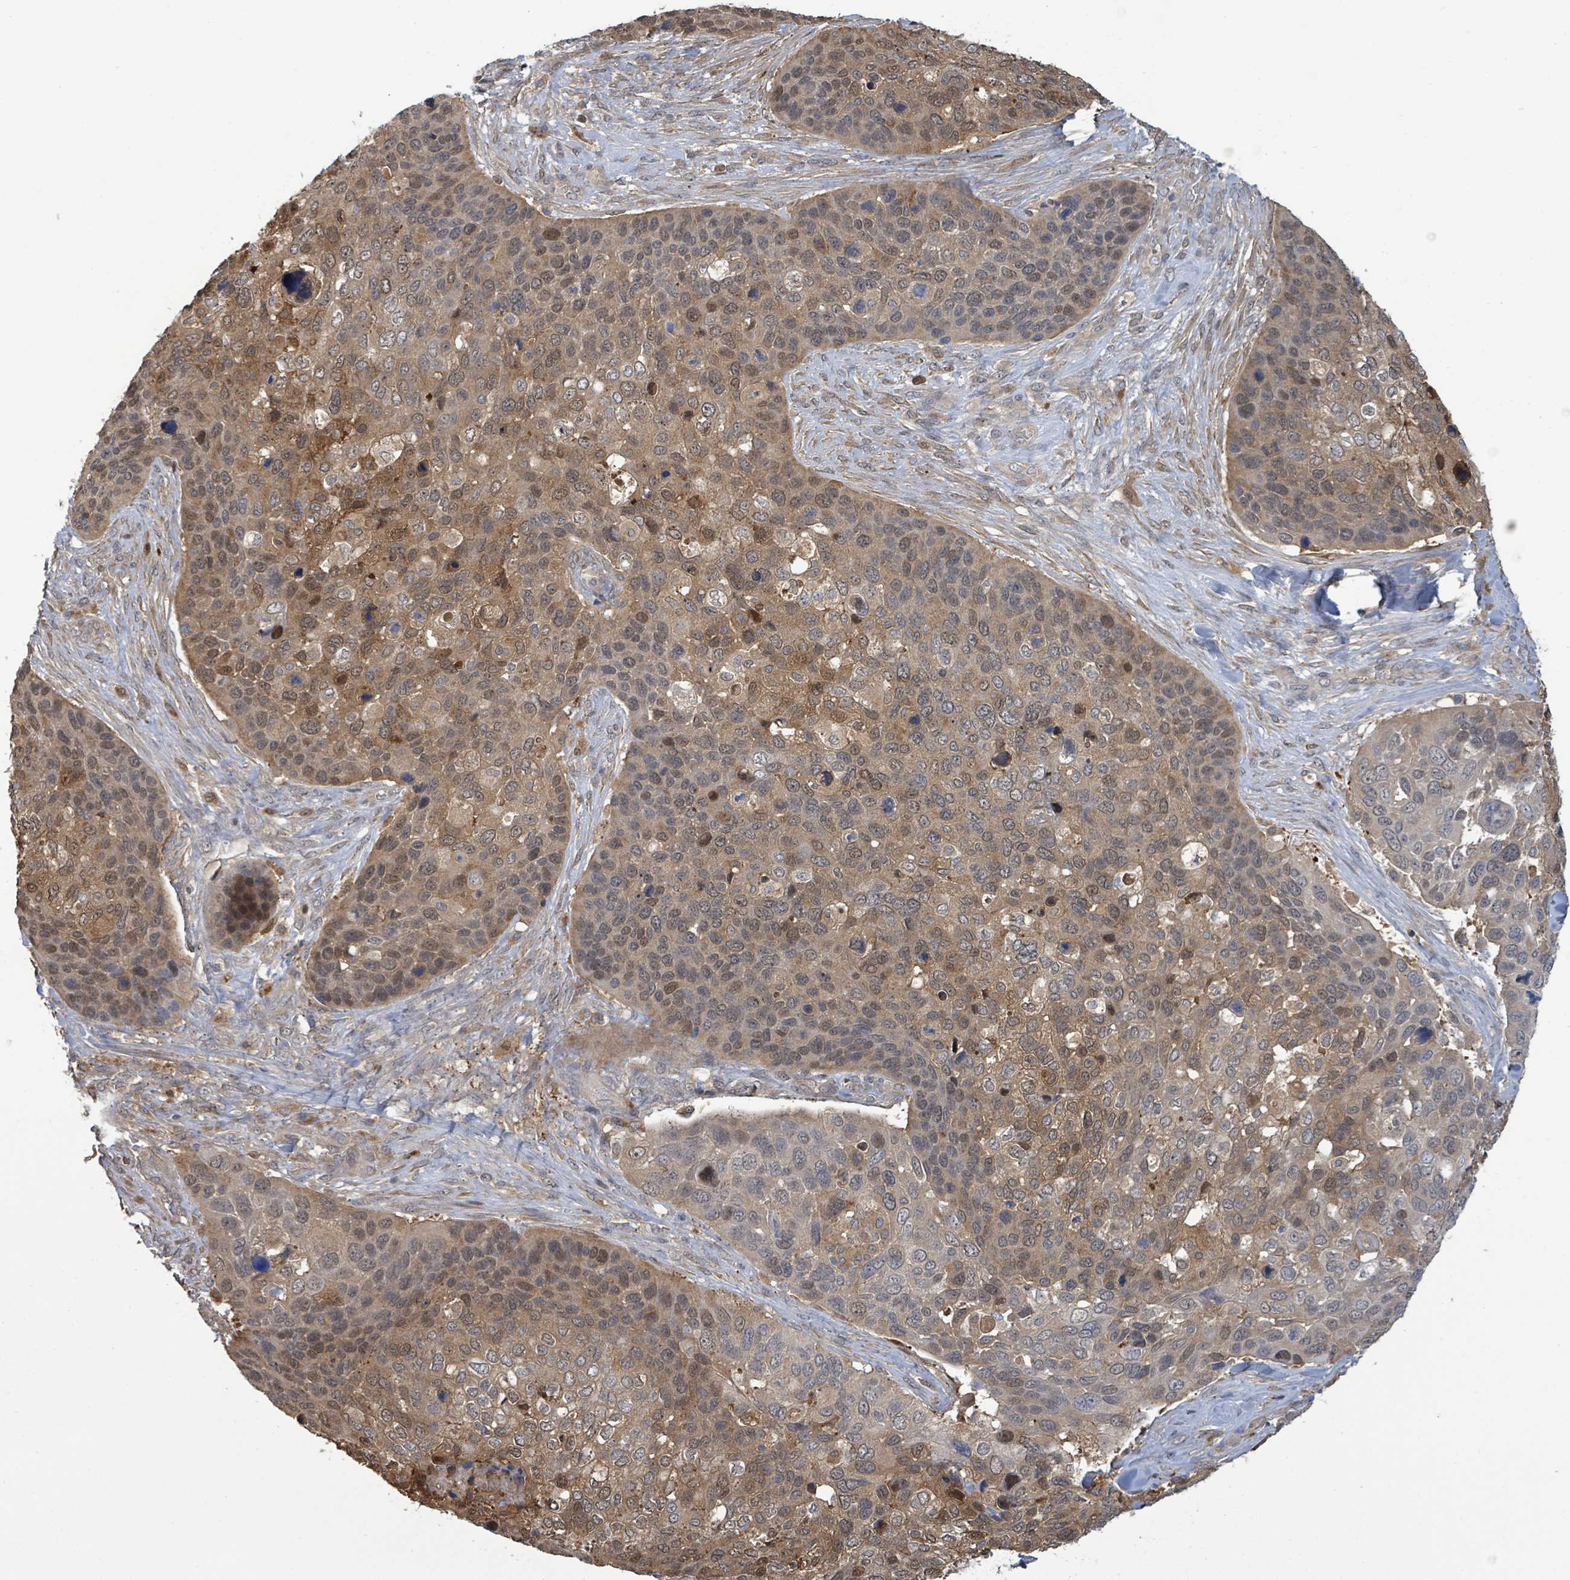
{"staining": {"intensity": "weak", "quantity": "25%-75%", "location": "cytoplasmic/membranous,nuclear"}, "tissue": "skin cancer", "cell_type": "Tumor cells", "image_type": "cancer", "snomed": [{"axis": "morphology", "description": "Basal cell carcinoma"}, {"axis": "topography", "description": "Skin"}], "caption": "Weak cytoplasmic/membranous and nuclear expression is seen in approximately 25%-75% of tumor cells in basal cell carcinoma (skin).", "gene": "PGAM1", "patient": {"sex": "female", "age": 74}}